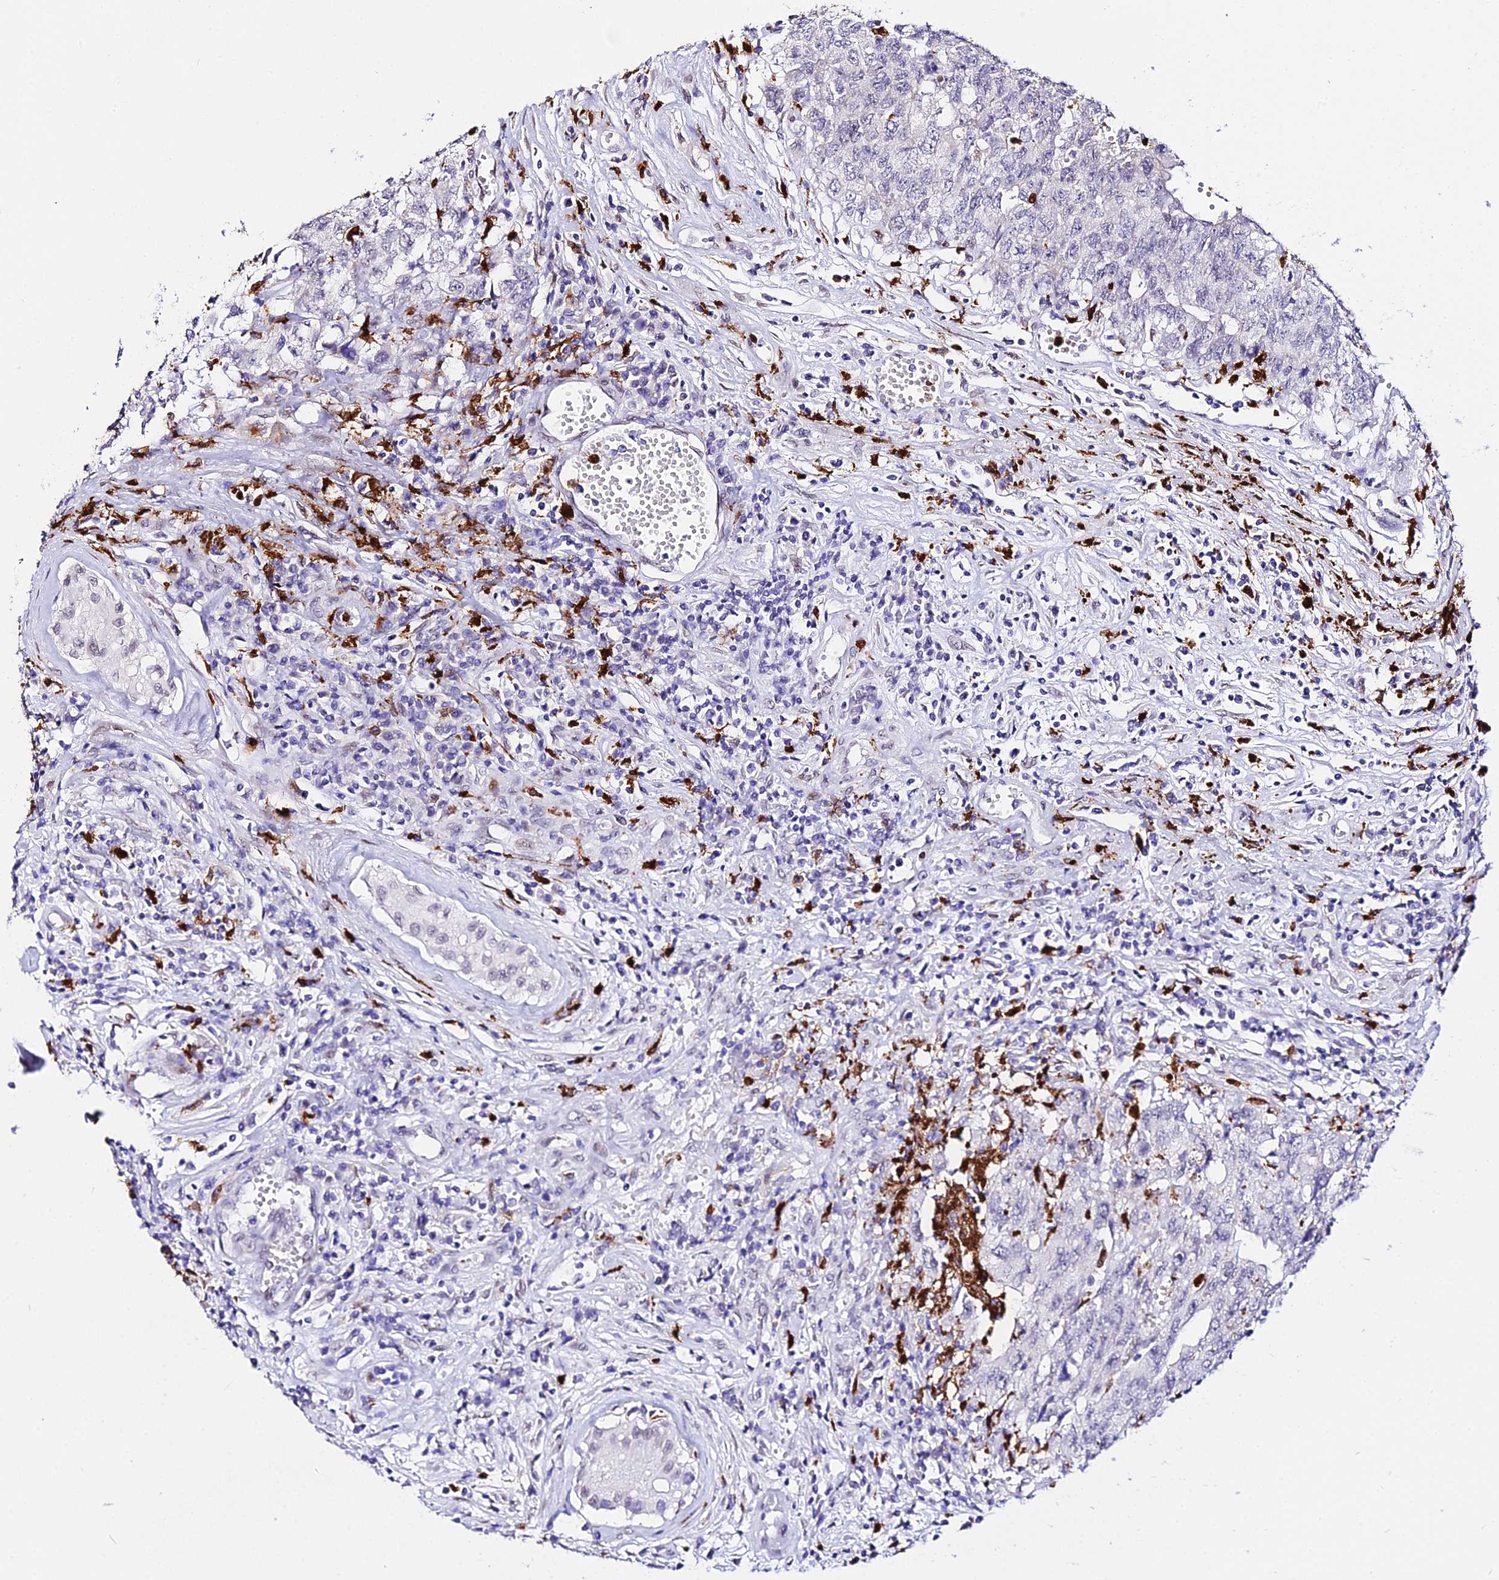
{"staining": {"intensity": "negative", "quantity": "none", "location": "none"}, "tissue": "testis cancer", "cell_type": "Tumor cells", "image_type": "cancer", "snomed": [{"axis": "morphology", "description": "Carcinoma, Embryonal, NOS"}, {"axis": "topography", "description": "Testis"}], "caption": "Immunohistochemical staining of testis embryonal carcinoma reveals no significant expression in tumor cells.", "gene": "MCM10", "patient": {"sex": "male", "age": 34}}